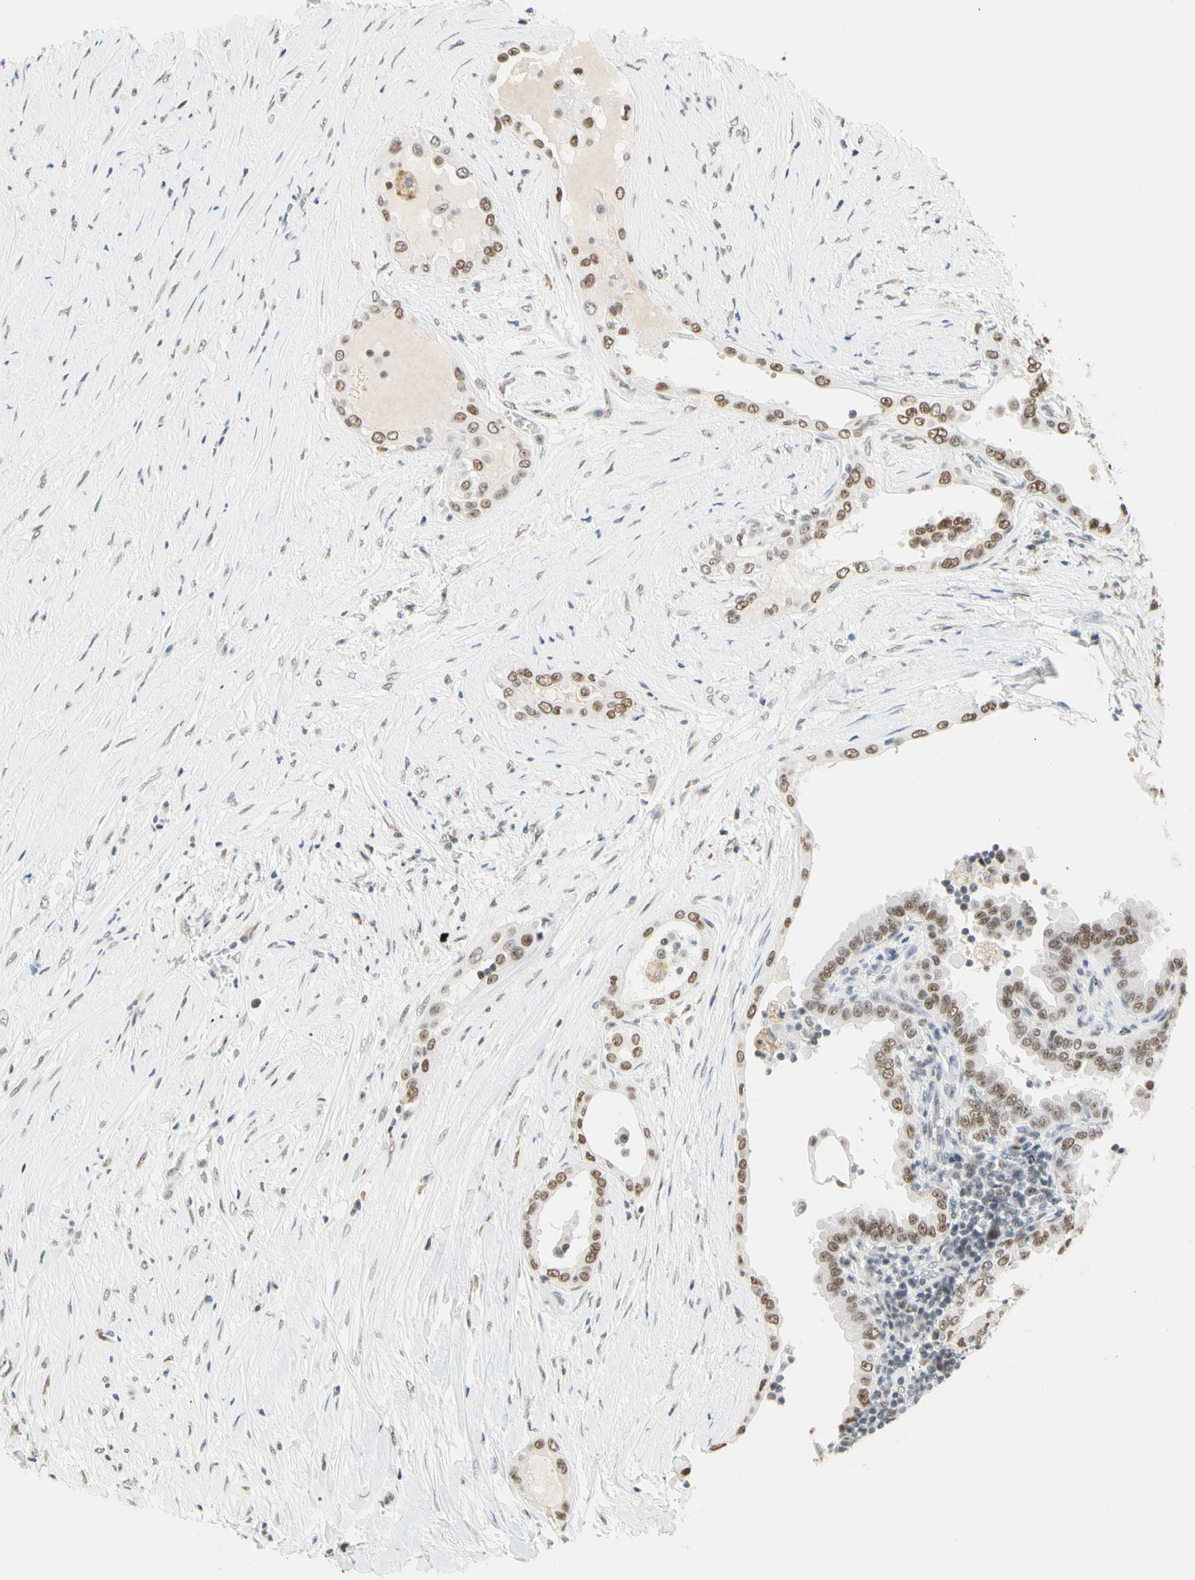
{"staining": {"intensity": "moderate", "quantity": ">75%", "location": "nuclear"}, "tissue": "thyroid cancer", "cell_type": "Tumor cells", "image_type": "cancer", "snomed": [{"axis": "morphology", "description": "Papillary adenocarcinoma, NOS"}, {"axis": "topography", "description": "Thyroid gland"}], "caption": "Thyroid cancer stained with a brown dye reveals moderate nuclear positive positivity in approximately >75% of tumor cells.", "gene": "ZSCAN16", "patient": {"sex": "male", "age": 33}}